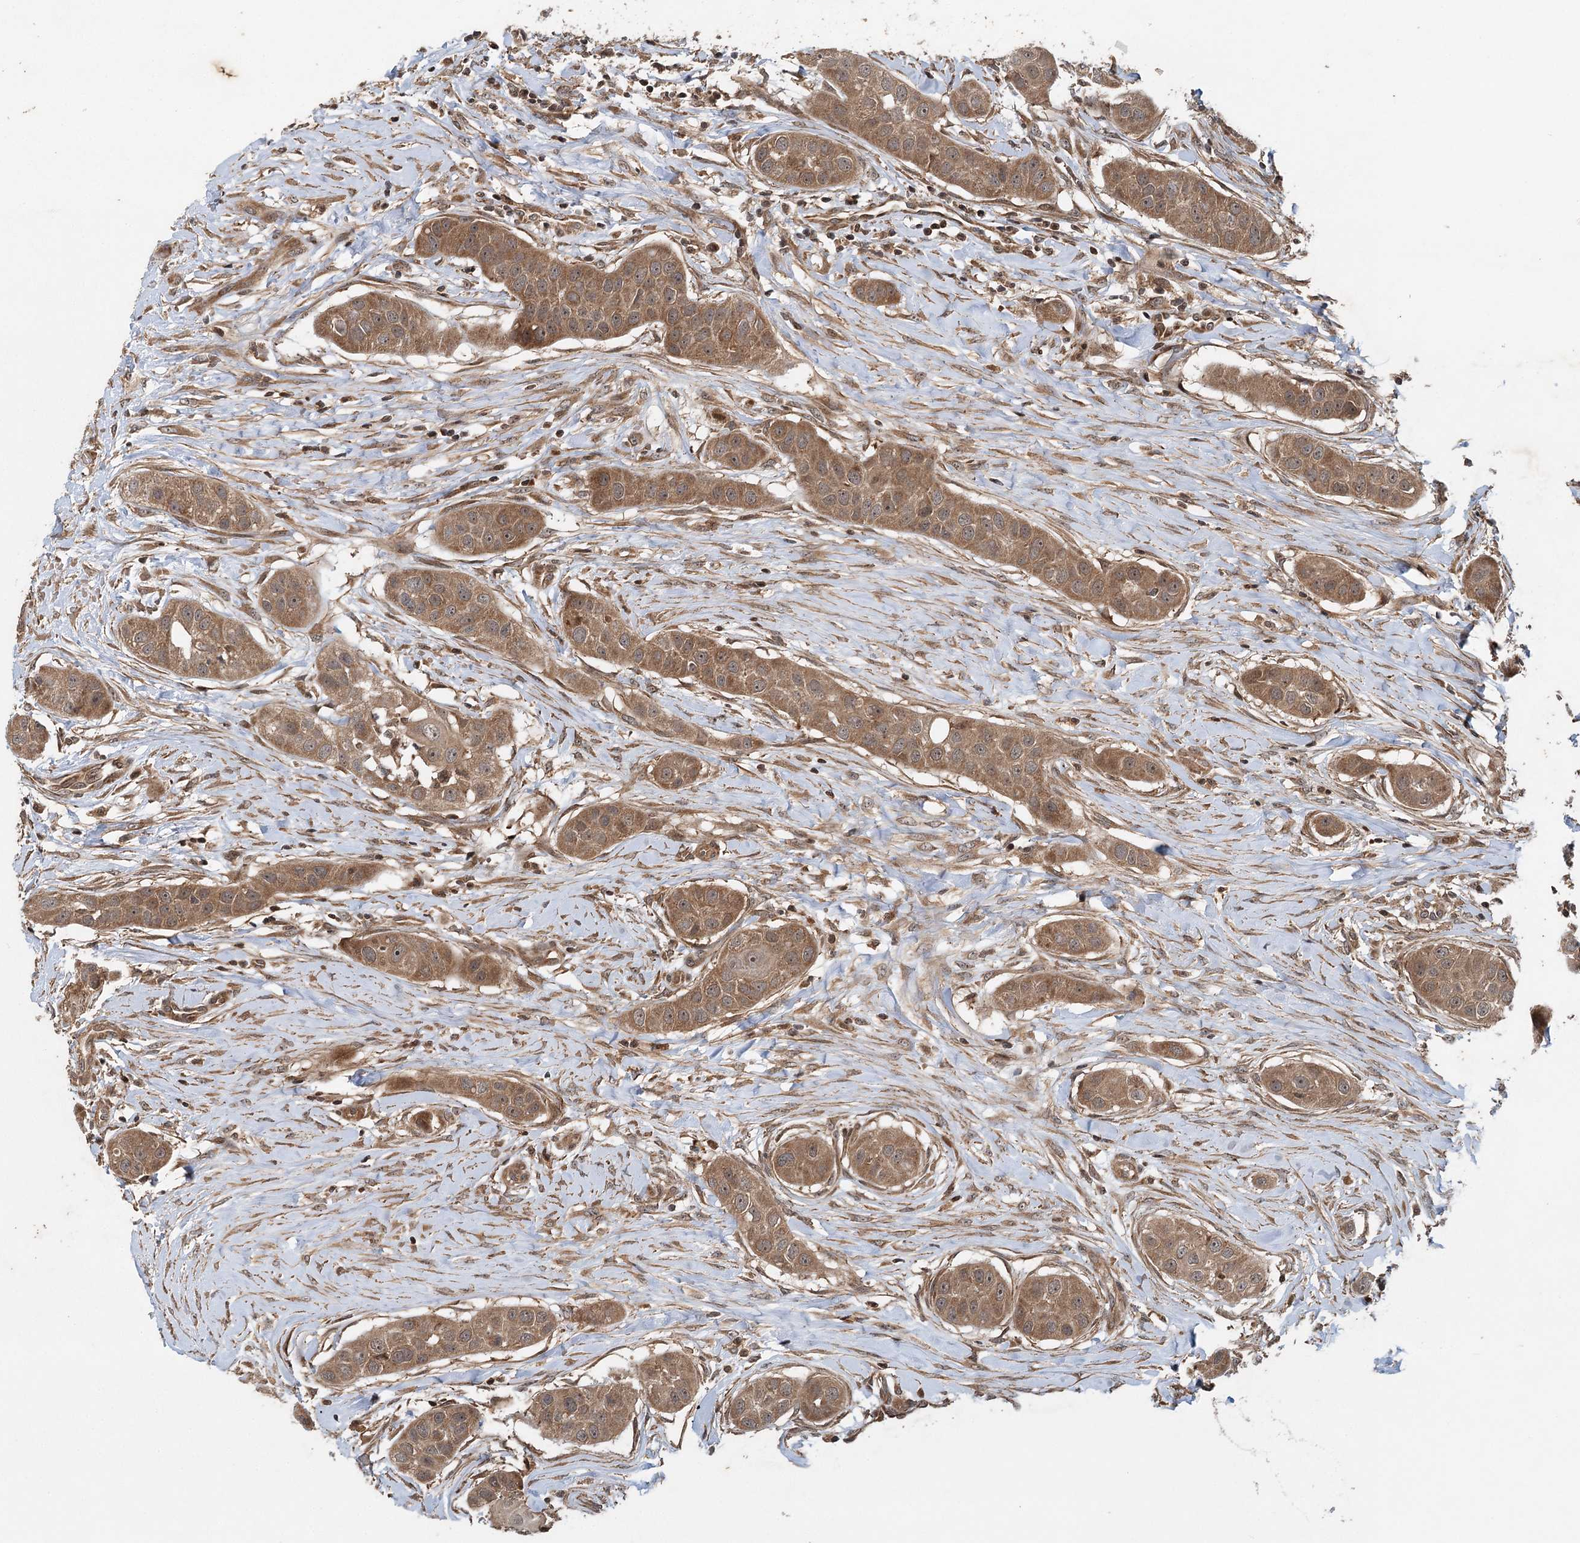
{"staining": {"intensity": "moderate", "quantity": ">75%", "location": "cytoplasmic/membranous"}, "tissue": "head and neck cancer", "cell_type": "Tumor cells", "image_type": "cancer", "snomed": [{"axis": "morphology", "description": "Normal tissue, NOS"}, {"axis": "morphology", "description": "Squamous cell carcinoma, NOS"}, {"axis": "topography", "description": "Skeletal muscle"}, {"axis": "topography", "description": "Head-Neck"}], "caption": "Tumor cells reveal medium levels of moderate cytoplasmic/membranous positivity in approximately >75% of cells in human head and neck cancer.", "gene": "INSIG2", "patient": {"sex": "male", "age": 51}}